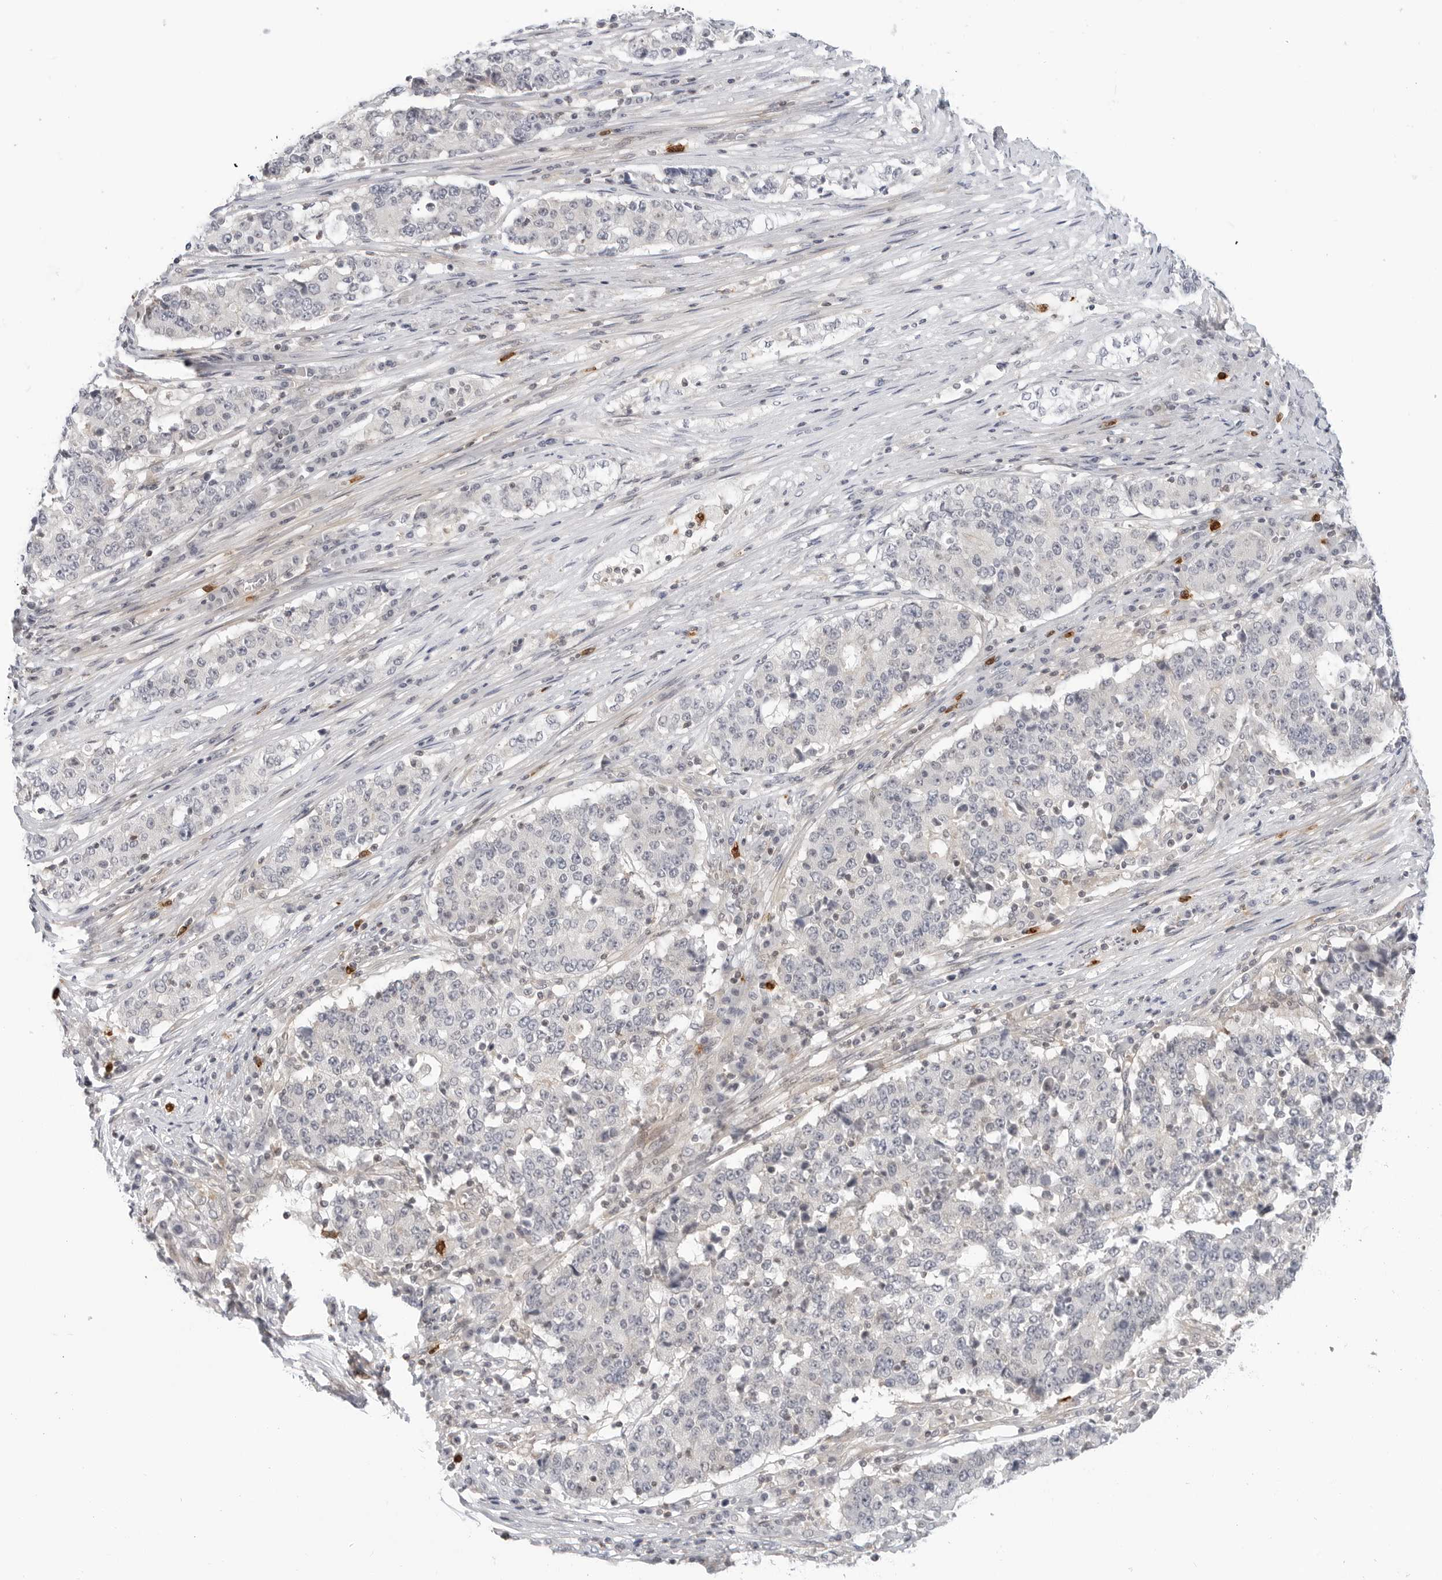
{"staining": {"intensity": "negative", "quantity": "none", "location": "none"}, "tissue": "stomach cancer", "cell_type": "Tumor cells", "image_type": "cancer", "snomed": [{"axis": "morphology", "description": "Adenocarcinoma, NOS"}, {"axis": "topography", "description": "Stomach"}], "caption": "This is an immunohistochemistry (IHC) image of adenocarcinoma (stomach). There is no positivity in tumor cells.", "gene": "STXBP3", "patient": {"sex": "male", "age": 59}}